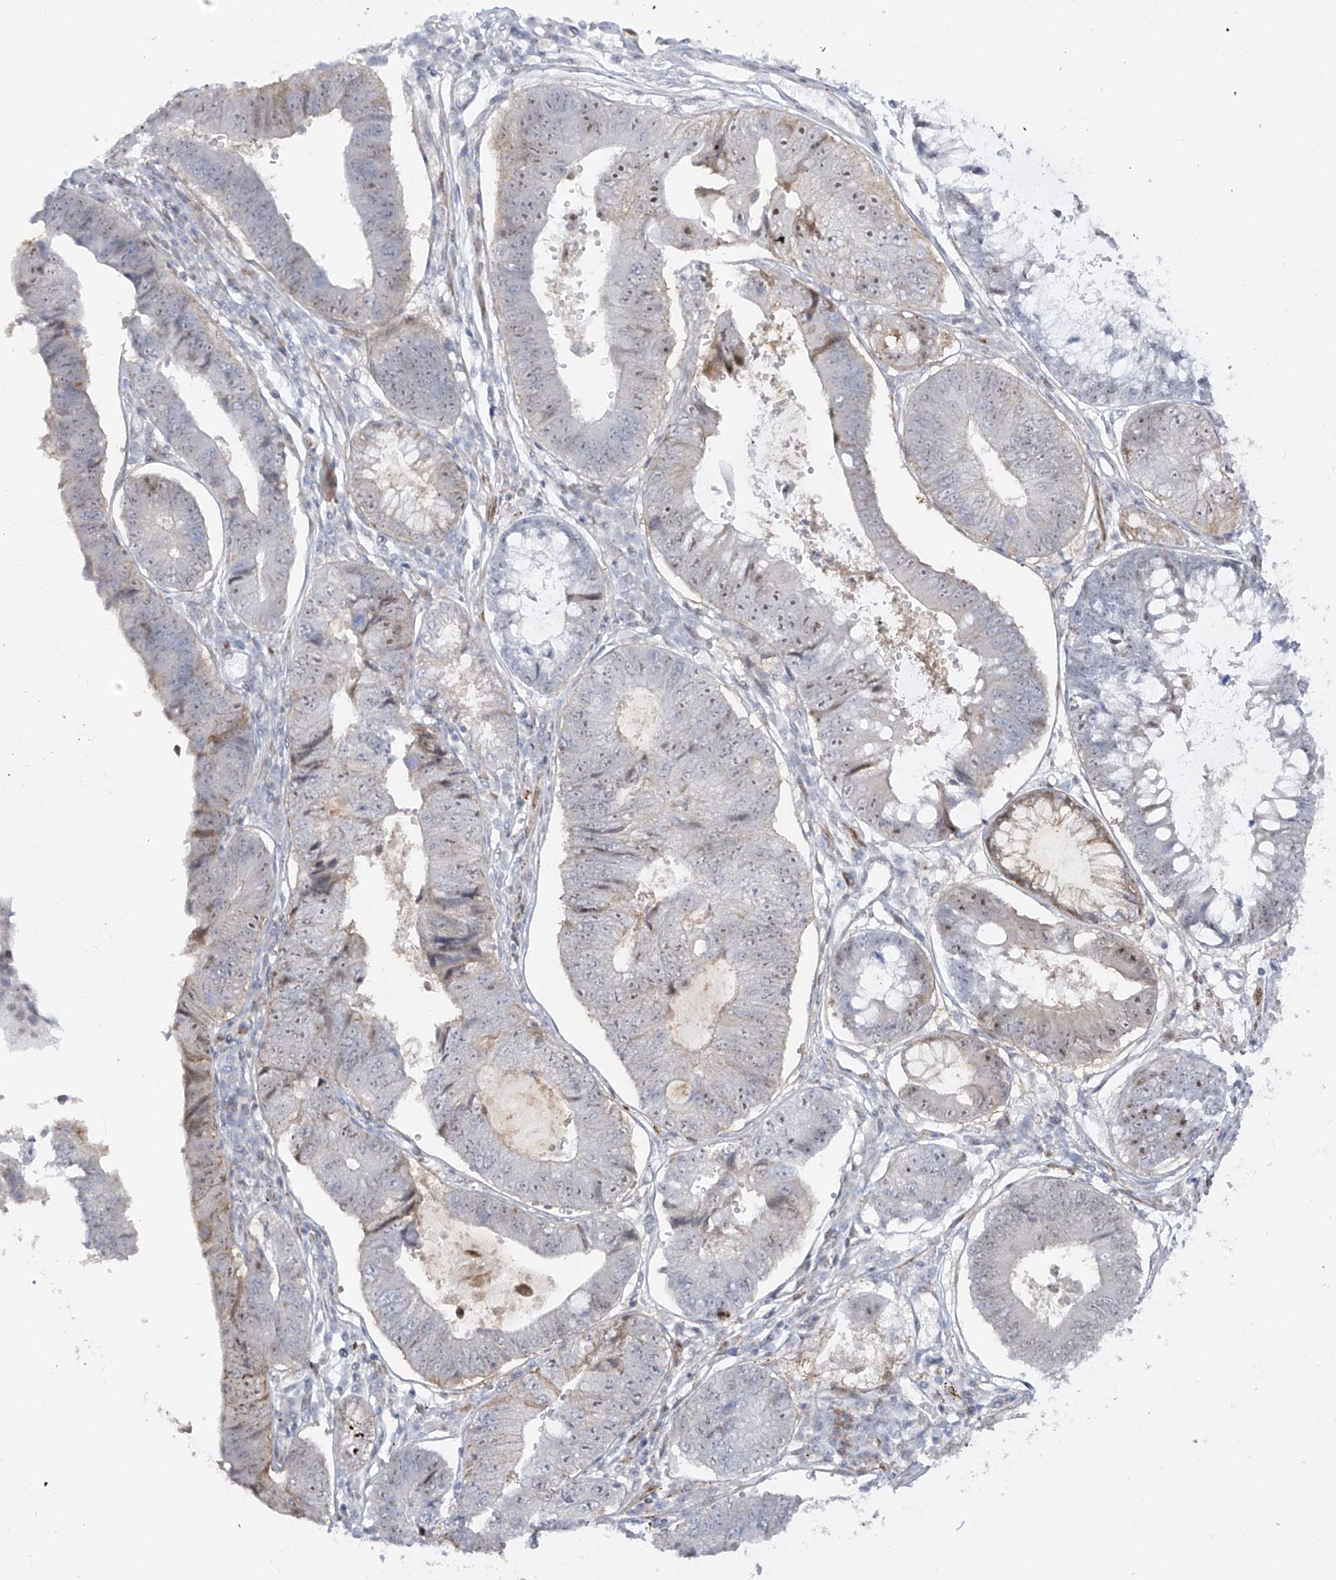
{"staining": {"intensity": "weak", "quantity": "<25%", "location": "cytoplasmic/membranous,nuclear"}, "tissue": "stomach cancer", "cell_type": "Tumor cells", "image_type": "cancer", "snomed": [{"axis": "morphology", "description": "Adenocarcinoma, NOS"}, {"axis": "topography", "description": "Stomach"}], "caption": "Immunohistochemistry image of neoplastic tissue: human adenocarcinoma (stomach) stained with DAB (3,3'-diaminobenzidine) exhibits no significant protein staining in tumor cells.", "gene": "ZNF180", "patient": {"sex": "male", "age": 59}}